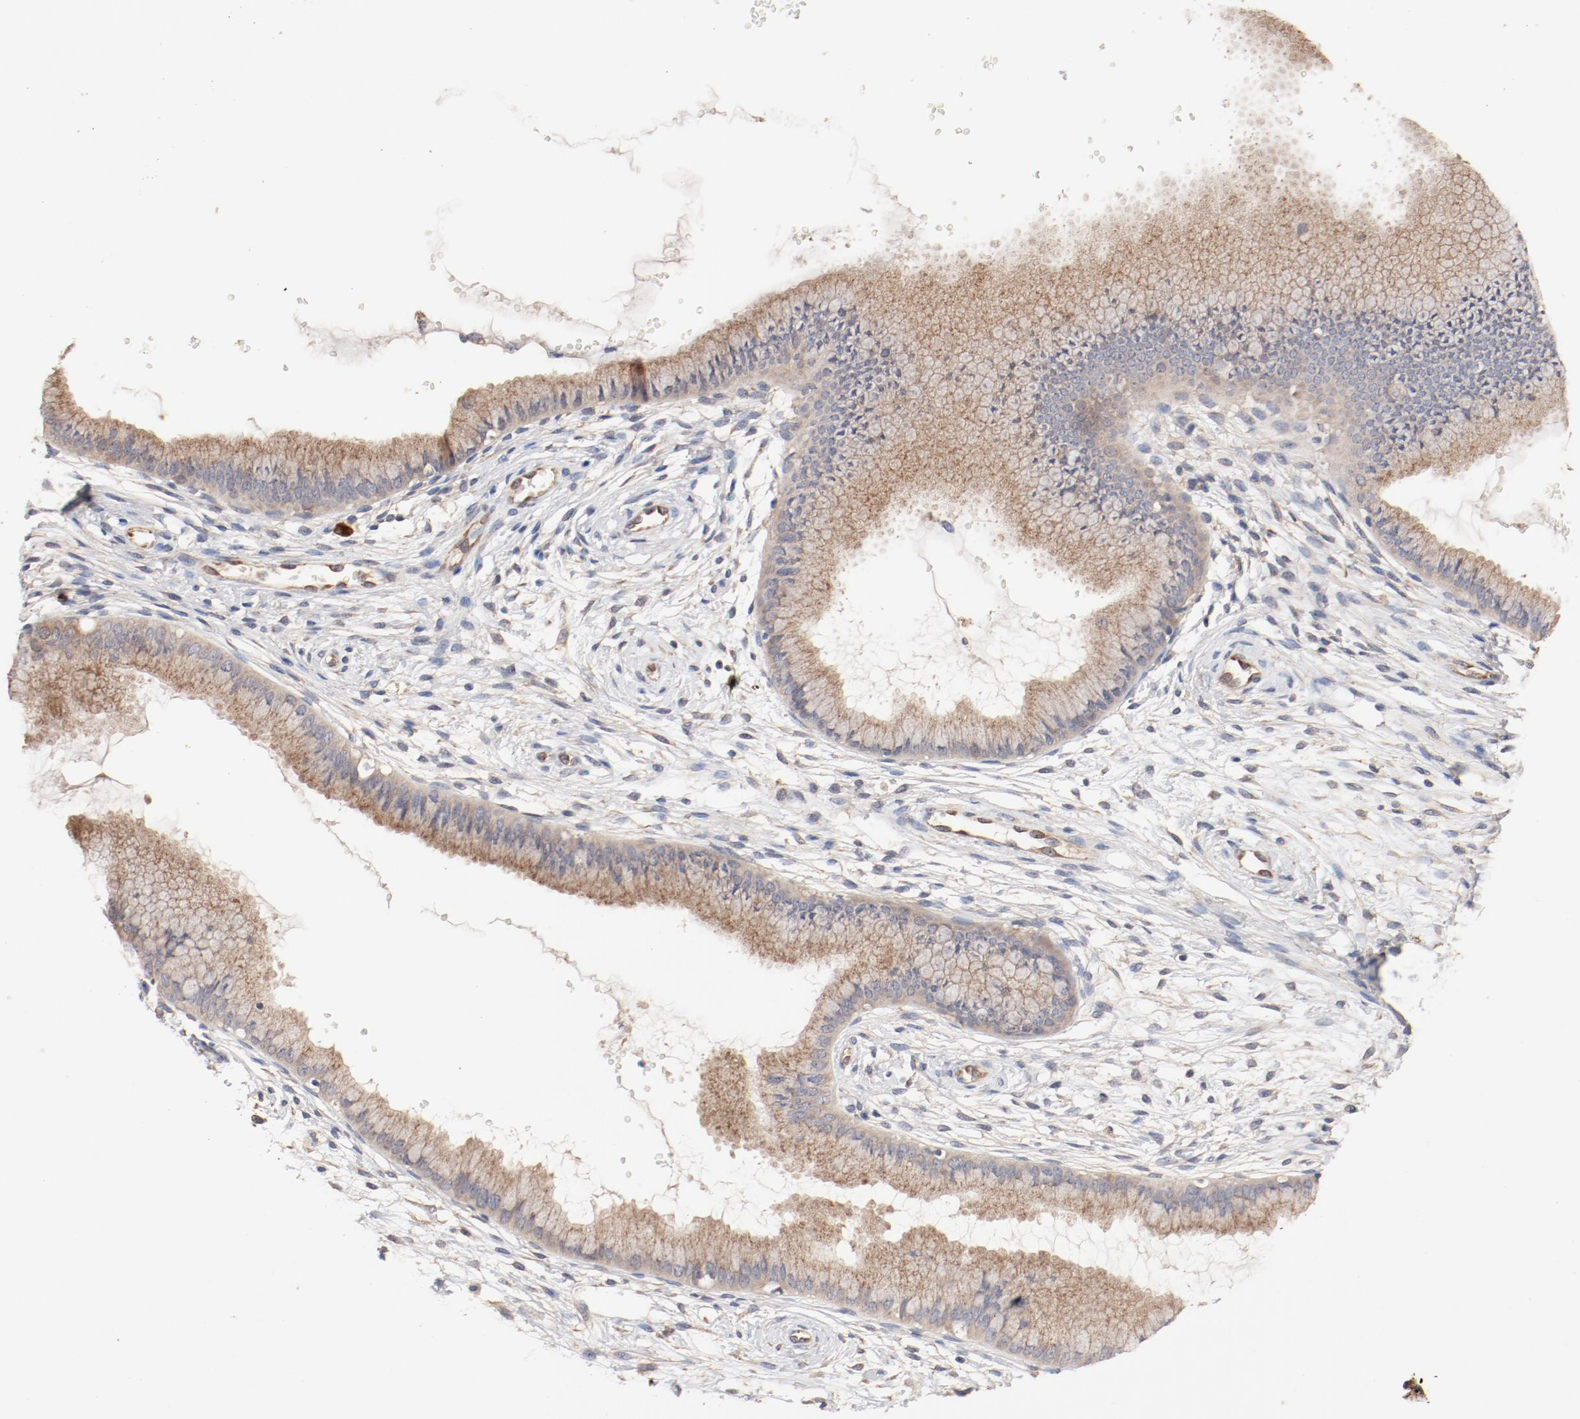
{"staining": {"intensity": "weak", "quantity": ">75%", "location": "cytoplasmic/membranous"}, "tissue": "cervix", "cell_type": "Glandular cells", "image_type": "normal", "snomed": [{"axis": "morphology", "description": "Normal tissue, NOS"}, {"axis": "topography", "description": "Cervix"}], "caption": "Protein expression by immunohistochemistry exhibits weak cytoplasmic/membranous staining in approximately >75% of glandular cells in normal cervix.", "gene": "UBE2J1", "patient": {"sex": "female", "age": 39}}